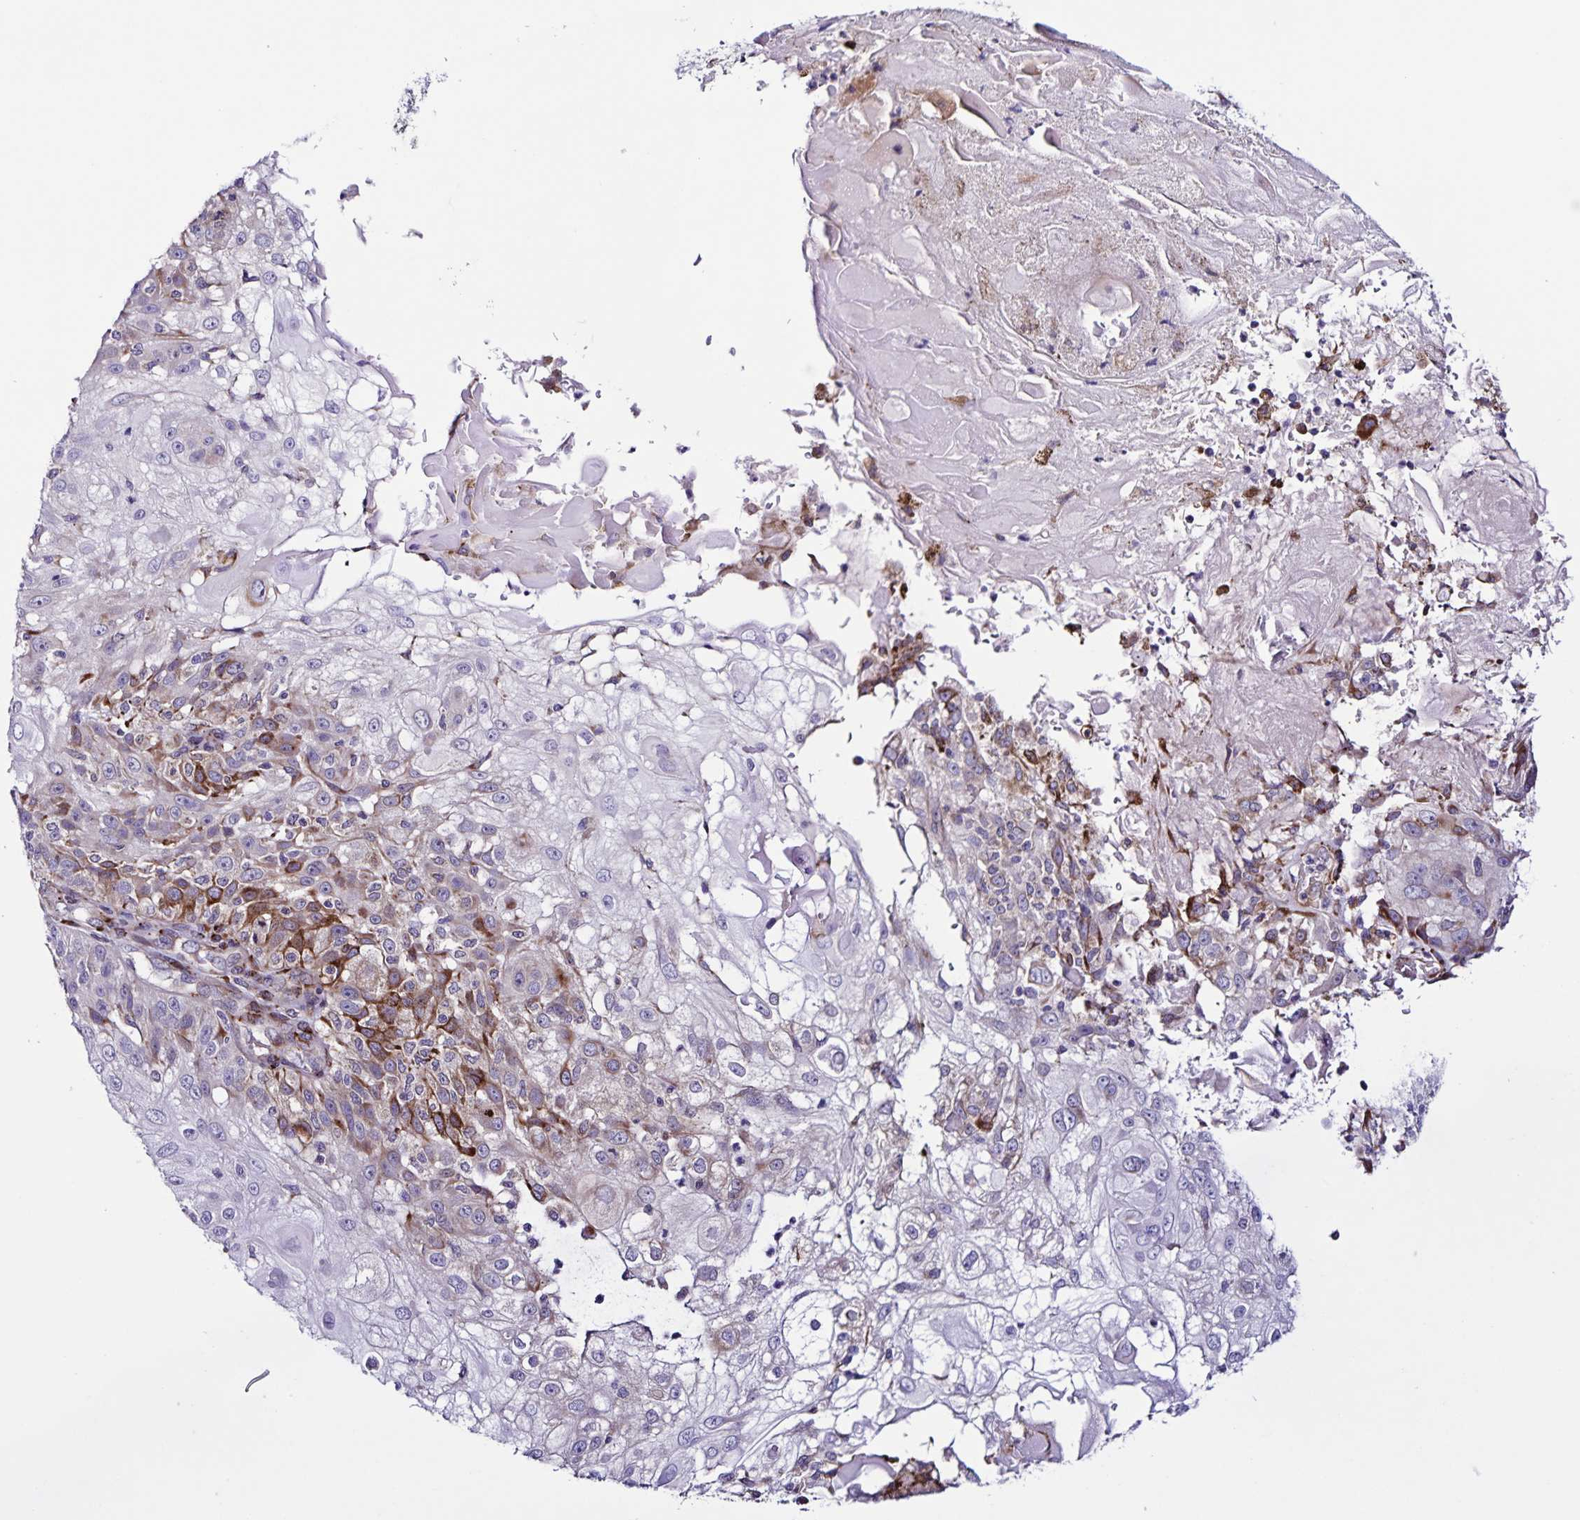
{"staining": {"intensity": "moderate", "quantity": "<25%", "location": "cytoplasmic/membranous"}, "tissue": "skin cancer", "cell_type": "Tumor cells", "image_type": "cancer", "snomed": [{"axis": "morphology", "description": "Normal tissue, NOS"}, {"axis": "morphology", "description": "Squamous cell carcinoma, NOS"}, {"axis": "topography", "description": "Skin"}], "caption": "Moderate cytoplasmic/membranous positivity for a protein is identified in approximately <25% of tumor cells of squamous cell carcinoma (skin) using immunohistochemistry.", "gene": "OSBPL5", "patient": {"sex": "female", "age": 83}}